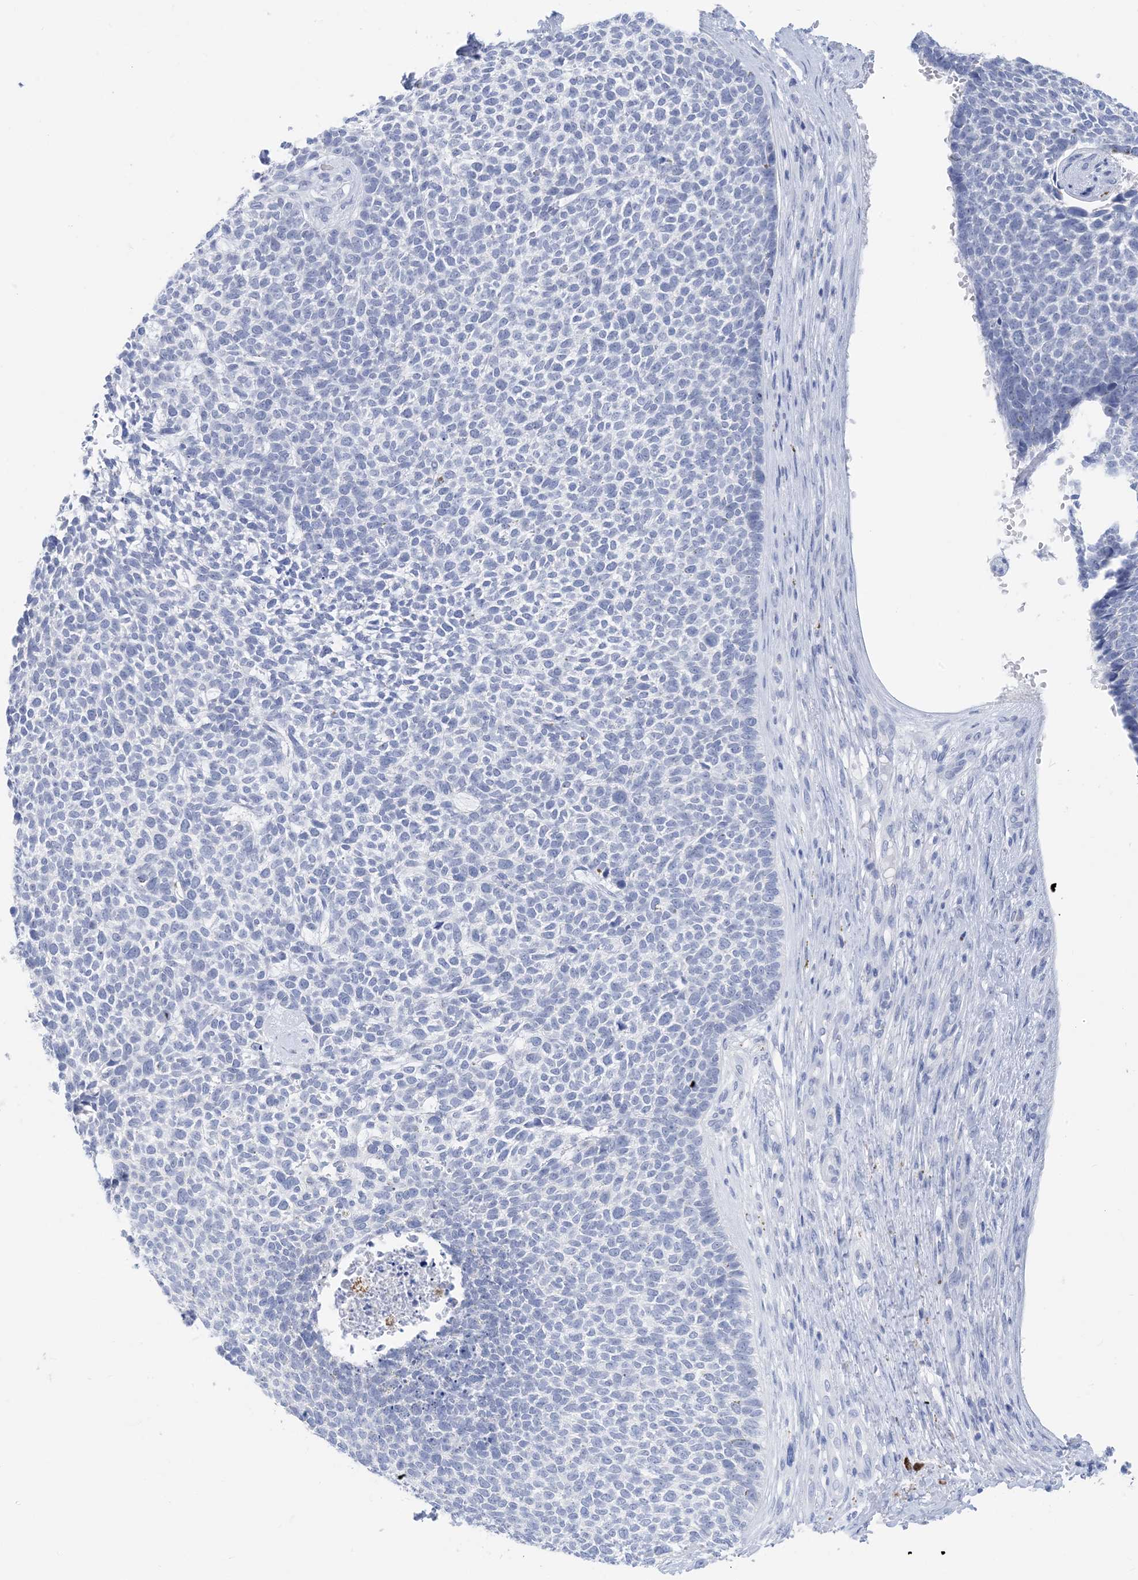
{"staining": {"intensity": "negative", "quantity": "none", "location": "none"}, "tissue": "skin cancer", "cell_type": "Tumor cells", "image_type": "cancer", "snomed": [{"axis": "morphology", "description": "Basal cell carcinoma"}, {"axis": "topography", "description": "Skin"}], "caption": "Micrograph shows no protein staining in tumor cells of skin cancer tissue.", "gene": "SH3YL1", "patient": {"sex": "female", "age": 84}}